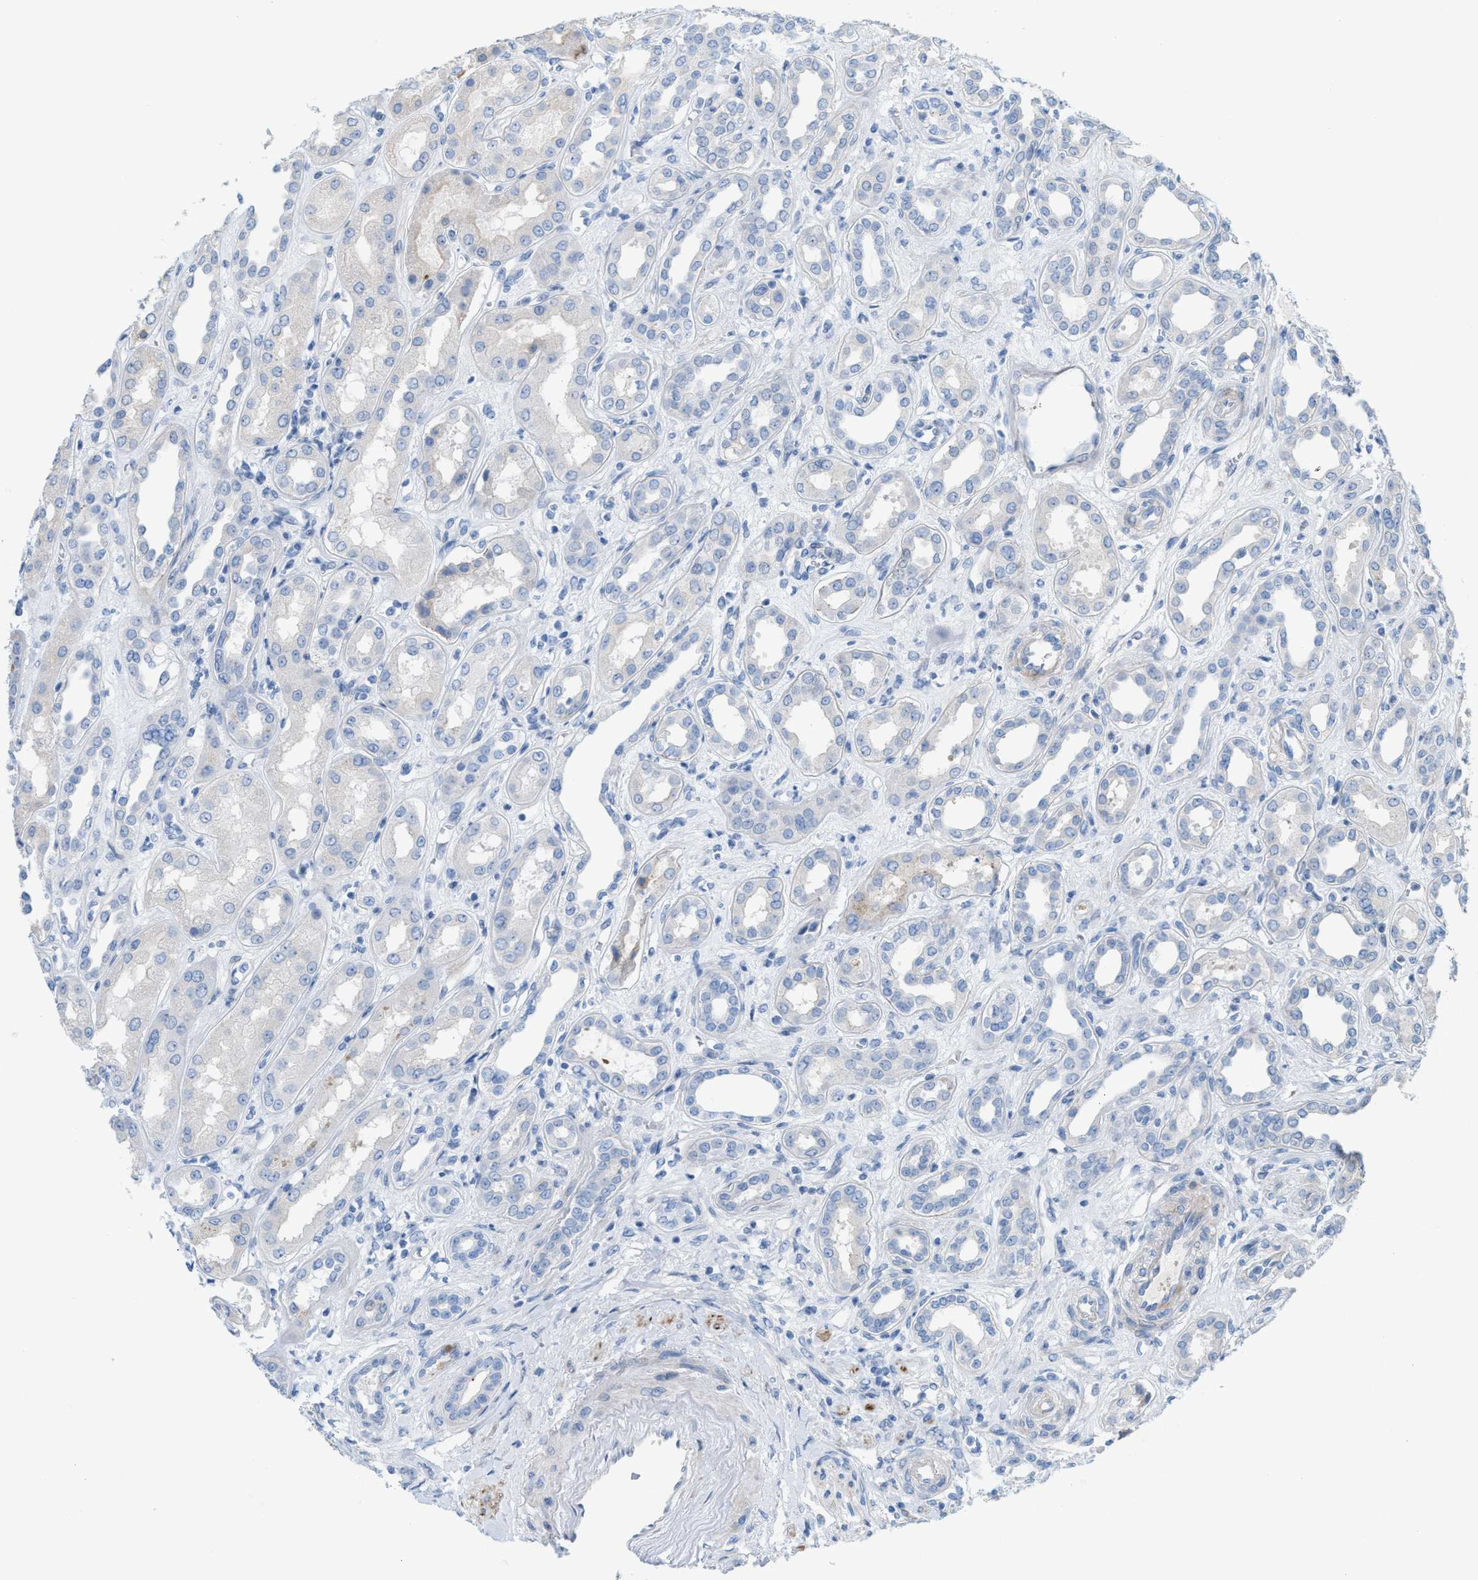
{"staining": {"intensity": "negative", "quantity": "none", "location": "none"}, "tissue": "kidney", "cell_type": "Cells in glomeruli", "image_type": "normal", "snomed": [{"axis": "morphology", "description": "Normal tissue, NOS"}, {"axis": "topography", "description": "Kidney"}], "caption": "Human kidney stained for a protein using immunohistochemistry demonstrates no positivity in cells in glomeruli.", "gene": "MPP3", "patient": {"sex": "male", "age": 59}}